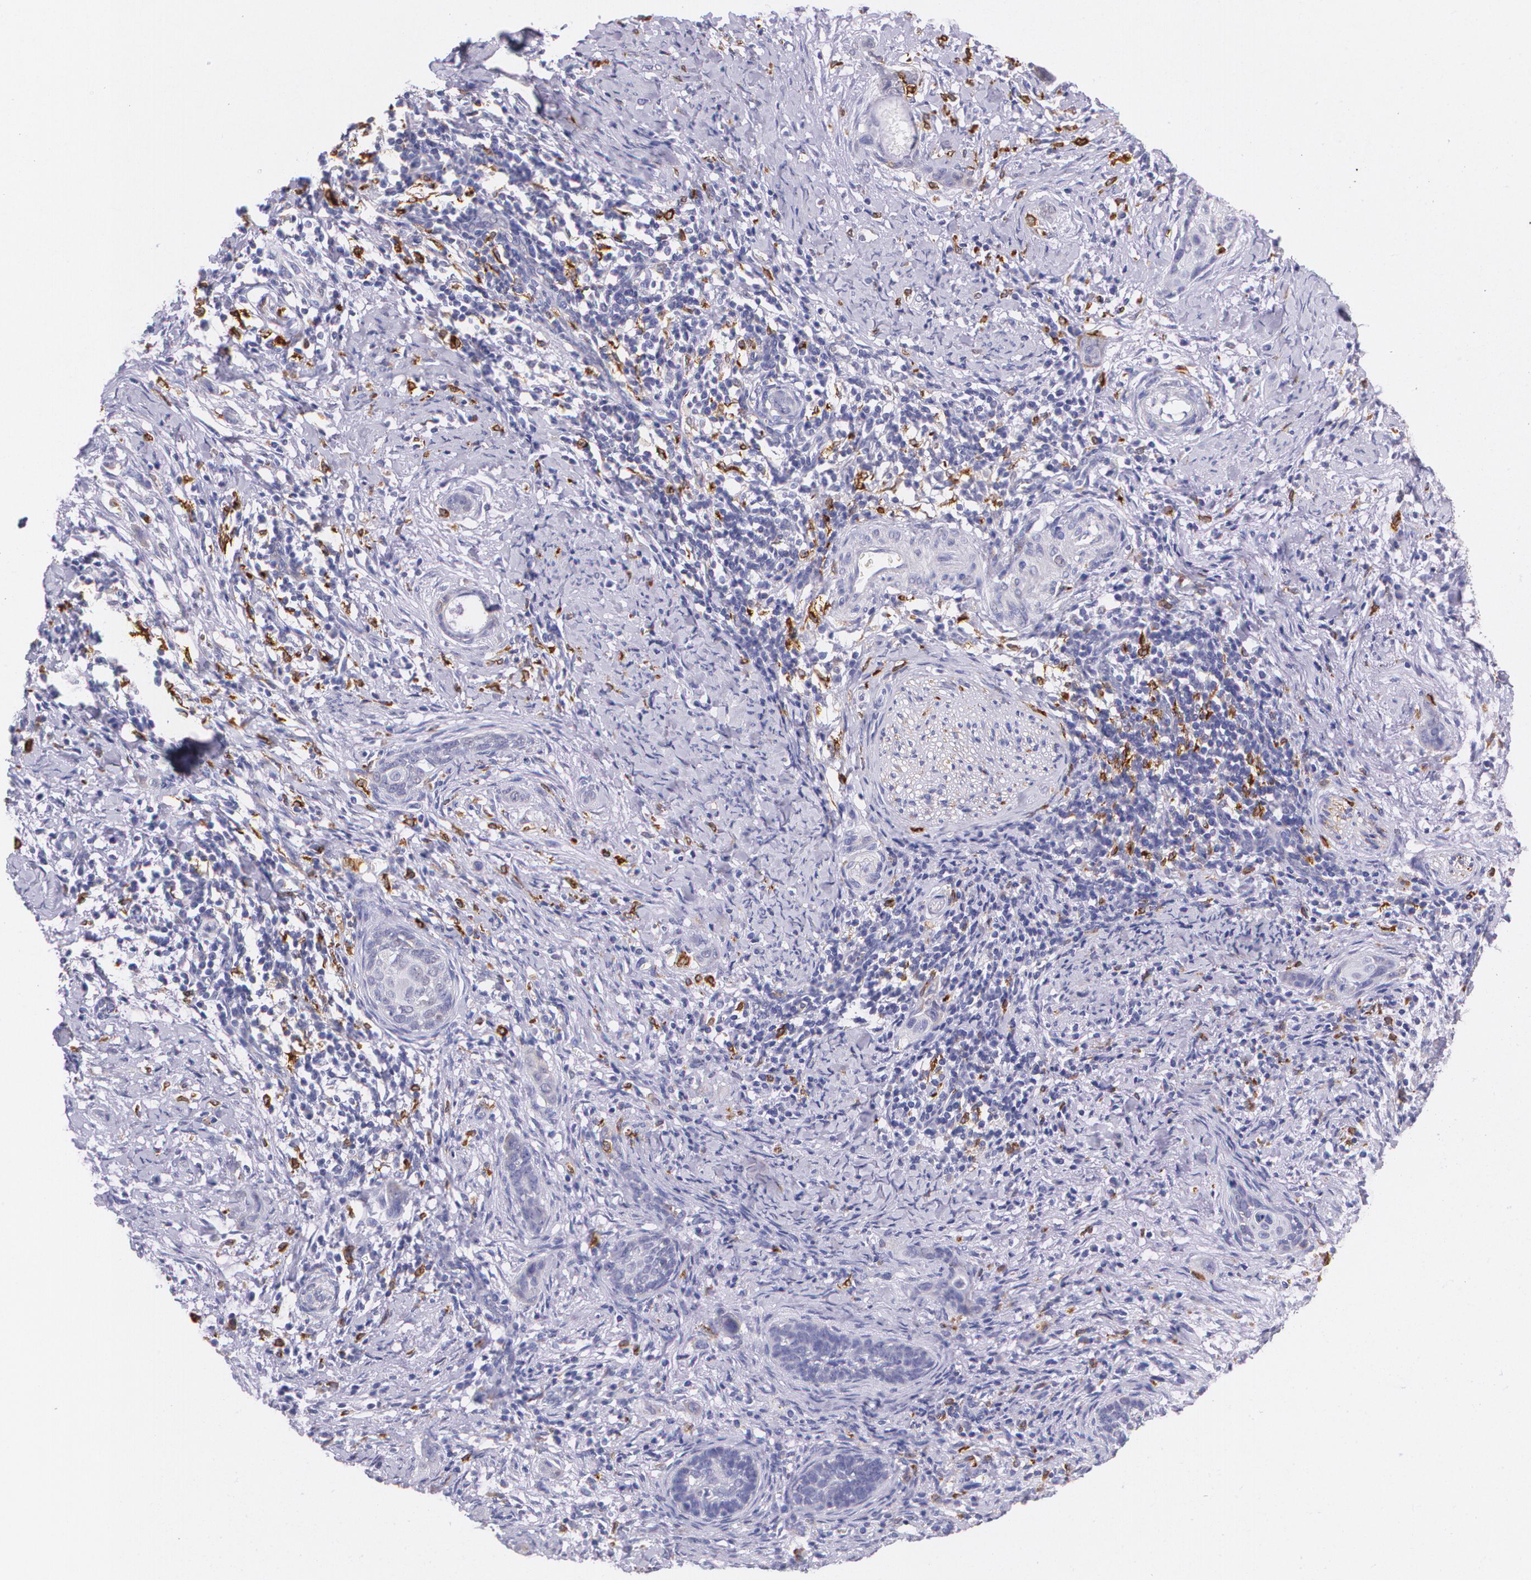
{"staining": {"intensity": "negative", "quantity": "none", "location": "none"}, "tissue": "cervical cancer", "cell_type": "Tumor cells", "image_type": "cancer", "snomed": [{"axis": "morphology", "description": "Squamous cell carcinoma, NOS"}, {"axis": "topography", "description": "Cervix"}], "caption": "Tumor cells show no significant positivity in cervical squamous cell carcinoma.", "gene": "RTN1", "patient": {"sex": "female", "age": 33}}